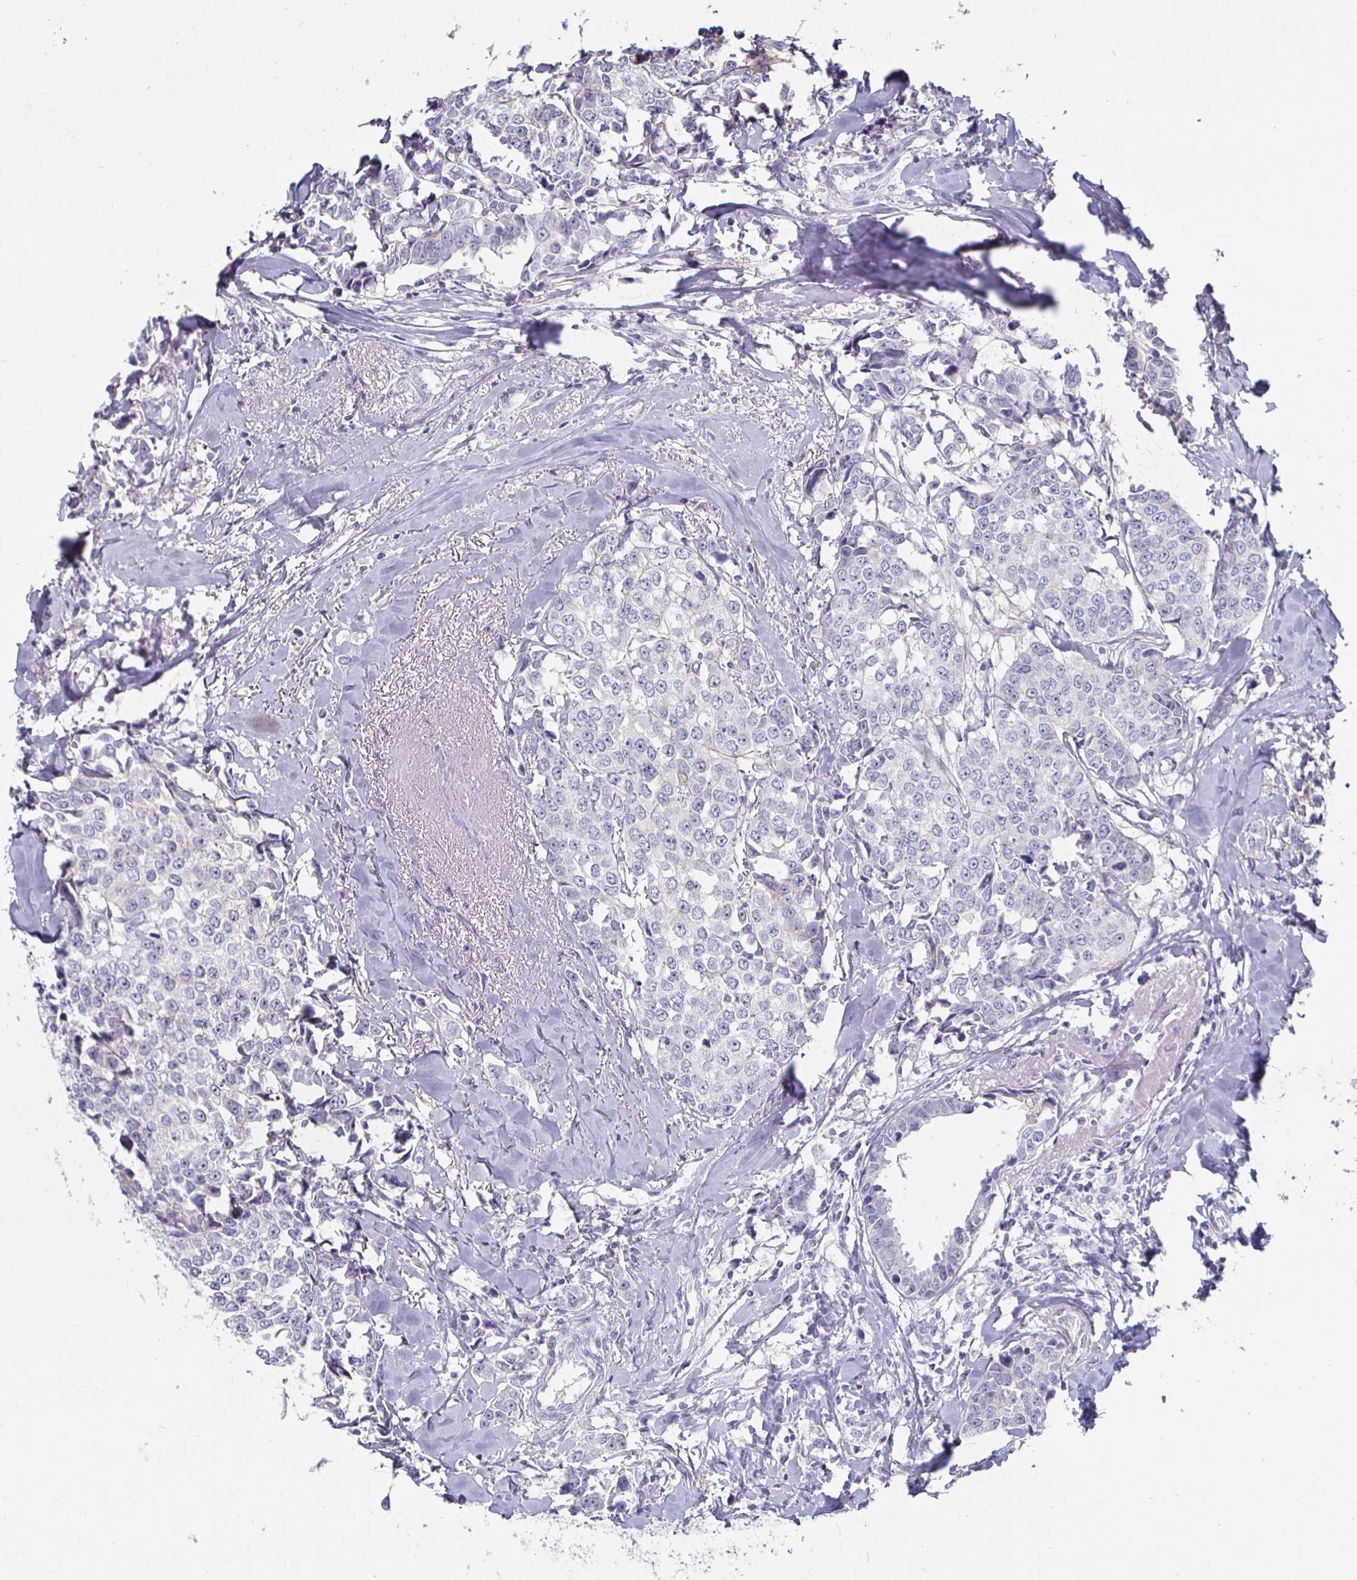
{"staining": {"intensity": "negative", "quantity": "none", "location": "none"}, "tissue": "breast cancer", "cell_type": "Tumor cells", "image_type": "cancer", "snomed": [{"axis": "morphology", "description": "Duct carcinoma"}, {"axis": "topography", "description": "Breast"}], "caption": "An IHC photomicrograph of breast intraductal carcinoma is shown. There is no staining in tumor cells of breast intraductal carcinoma.", "gene": "ENPP1", "patient": {"sex": "female", "age": 80}}